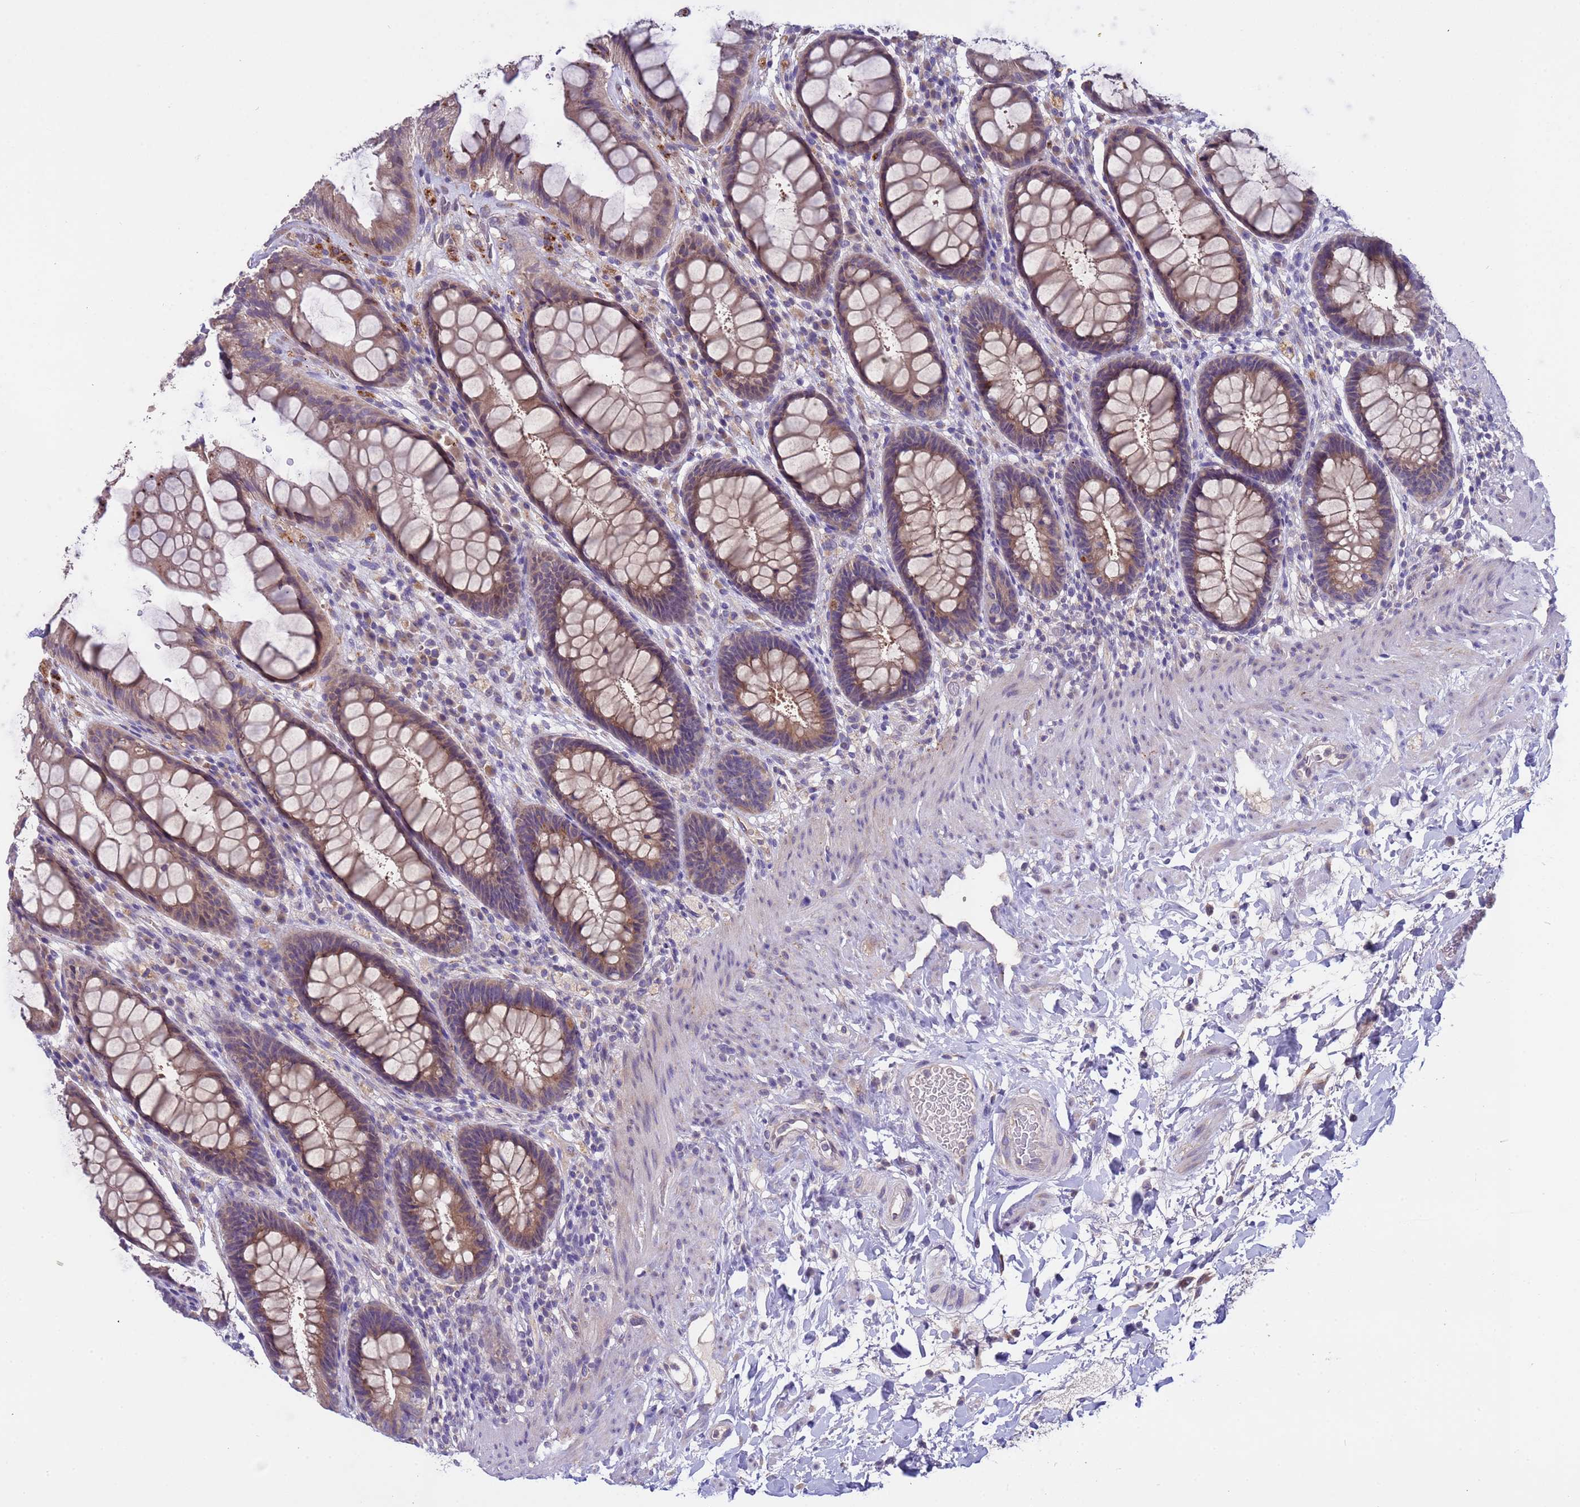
{"staining": {"intensity": "moderate", "quantity": ">75%", "location": "cytoplasmic/membranous"}, "tissue": "rectum", "cell_type": "Glandular cells", "image_type": "normal", "snomed": [{"axis": "morphology", "description": "Normal tissue, NOS"}, {"axis": "topography", "description": "Rectum"}], "caption": "Immunohistochemical staining of normal human rectum displays moderate cytoplasmic/membranous protein expression in approximately >75% of glandular cells. Immunohistochemistry (ihc) stains the protein of interest in brown and the nuclei are stained blue.", "gene": "ZNF248", "patient": {"sex": "female", "age": 46}}